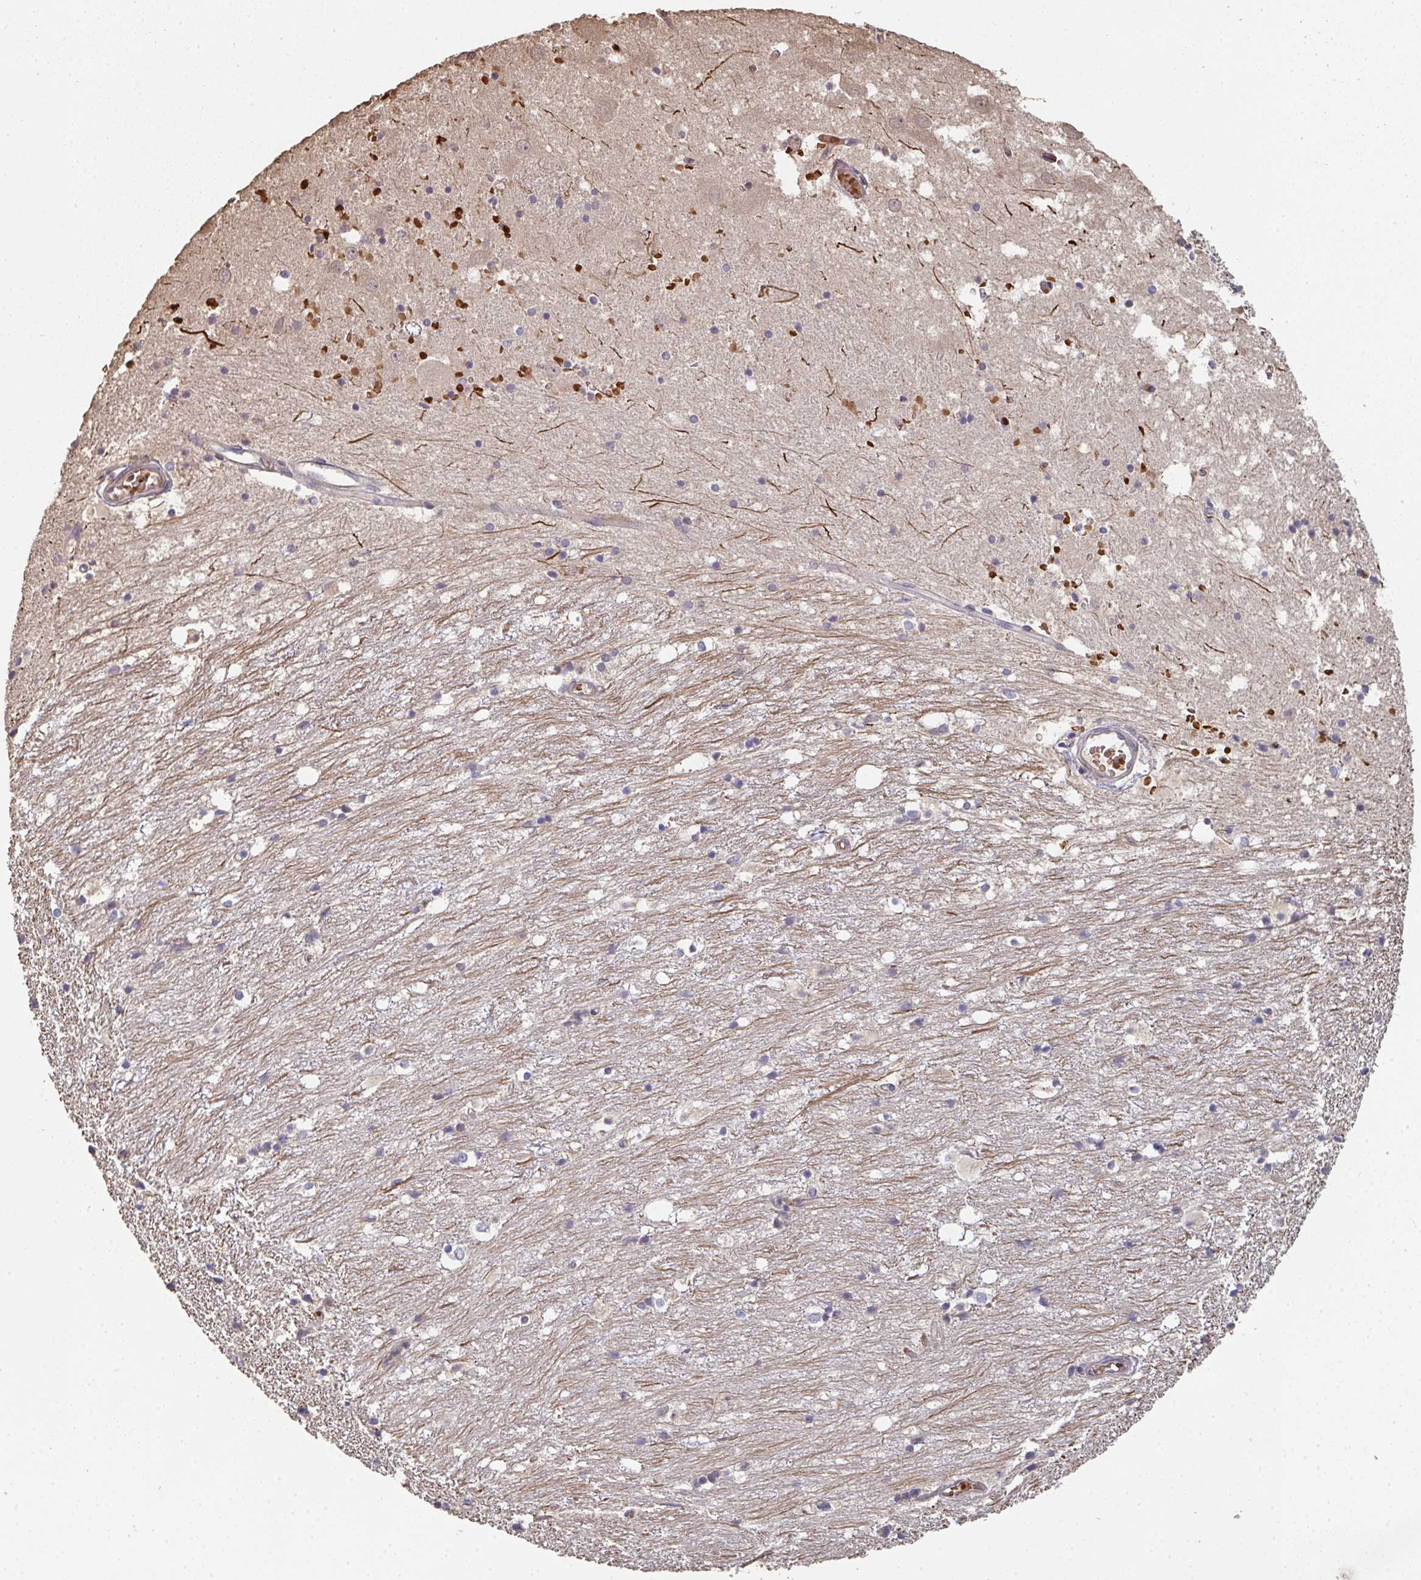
{"staining": {"intensity": "negative", "quantity": "none", "location": "none"}, "tissue": "hippocampus", "cell_type": "Glial cells", "image_type": "normal", "snomed": [{"axis": "morphology", "description": "Normal tissue, NOS"}, {"axis": "topography", "description": "Hippocampus"}], "caption": "Immunohistochemical staining of benign hippocampus demonstrates no significant expression in glial cells. (DAB IHC visualized using brightfield microscopy, high magnification).", "gene": "POLG", "patient": {"sex": "female", "age": 52}}